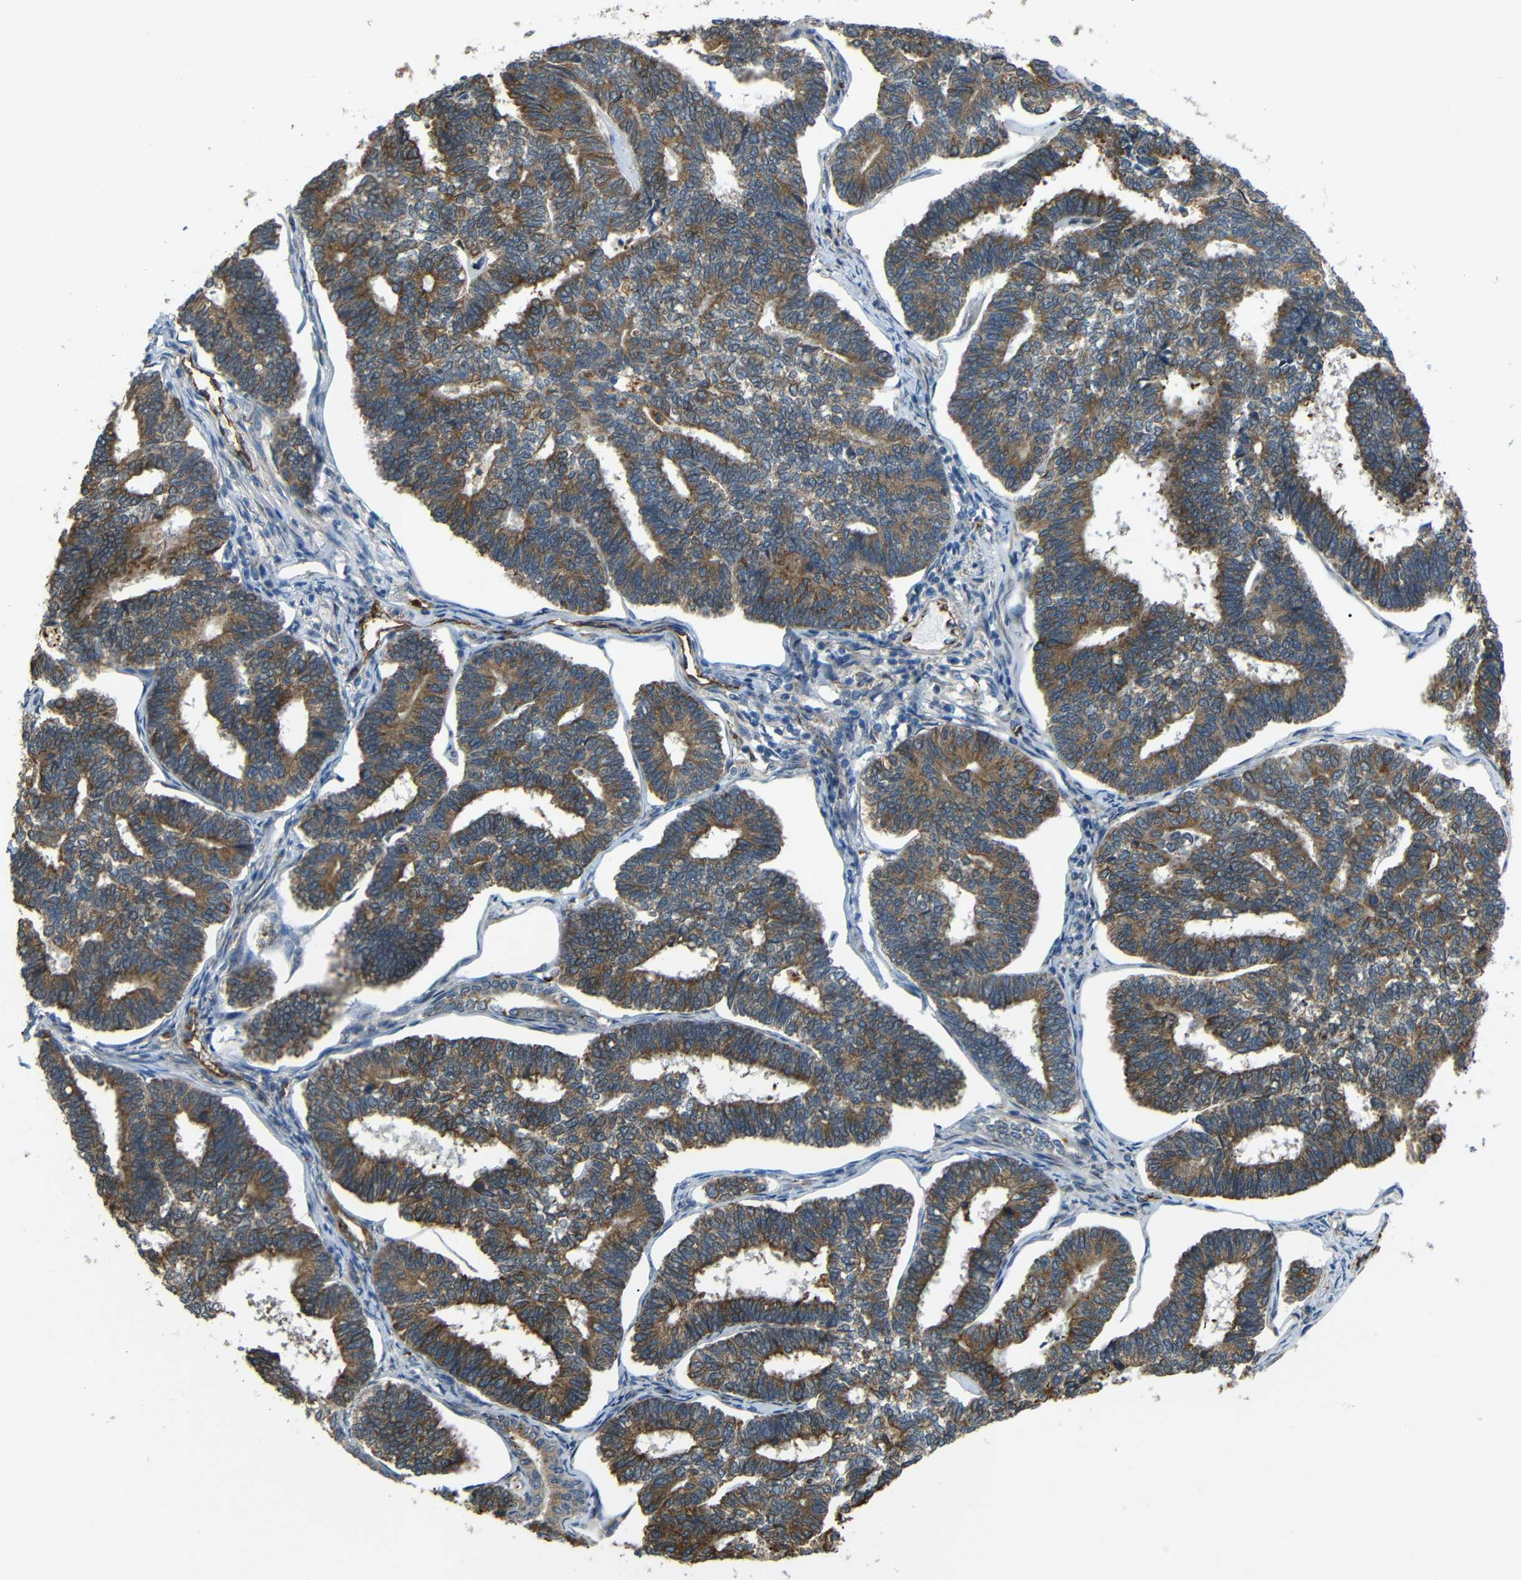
{"staining": {"intensity": "moderate", "quantity": ">75%", "location": "cytoplasmic/membranous"}, "tissue": "endometrial cancer", "cell_type": "Tumor cells", "image_type": "cancer", "snomed": [{"axis": "morphology", "description": "Adenocarcinoma, NOS"}, {"axis": "topography", "description": "Endometrium"}], "caption": "Adenocarcinoma (endometrial) stained with IHC reveals moderate cytoplasmic/membranous positivity in about >75% of tumor cells.", "gene": "ATP7A", "patient": {"sex": "female", "age": 70}}